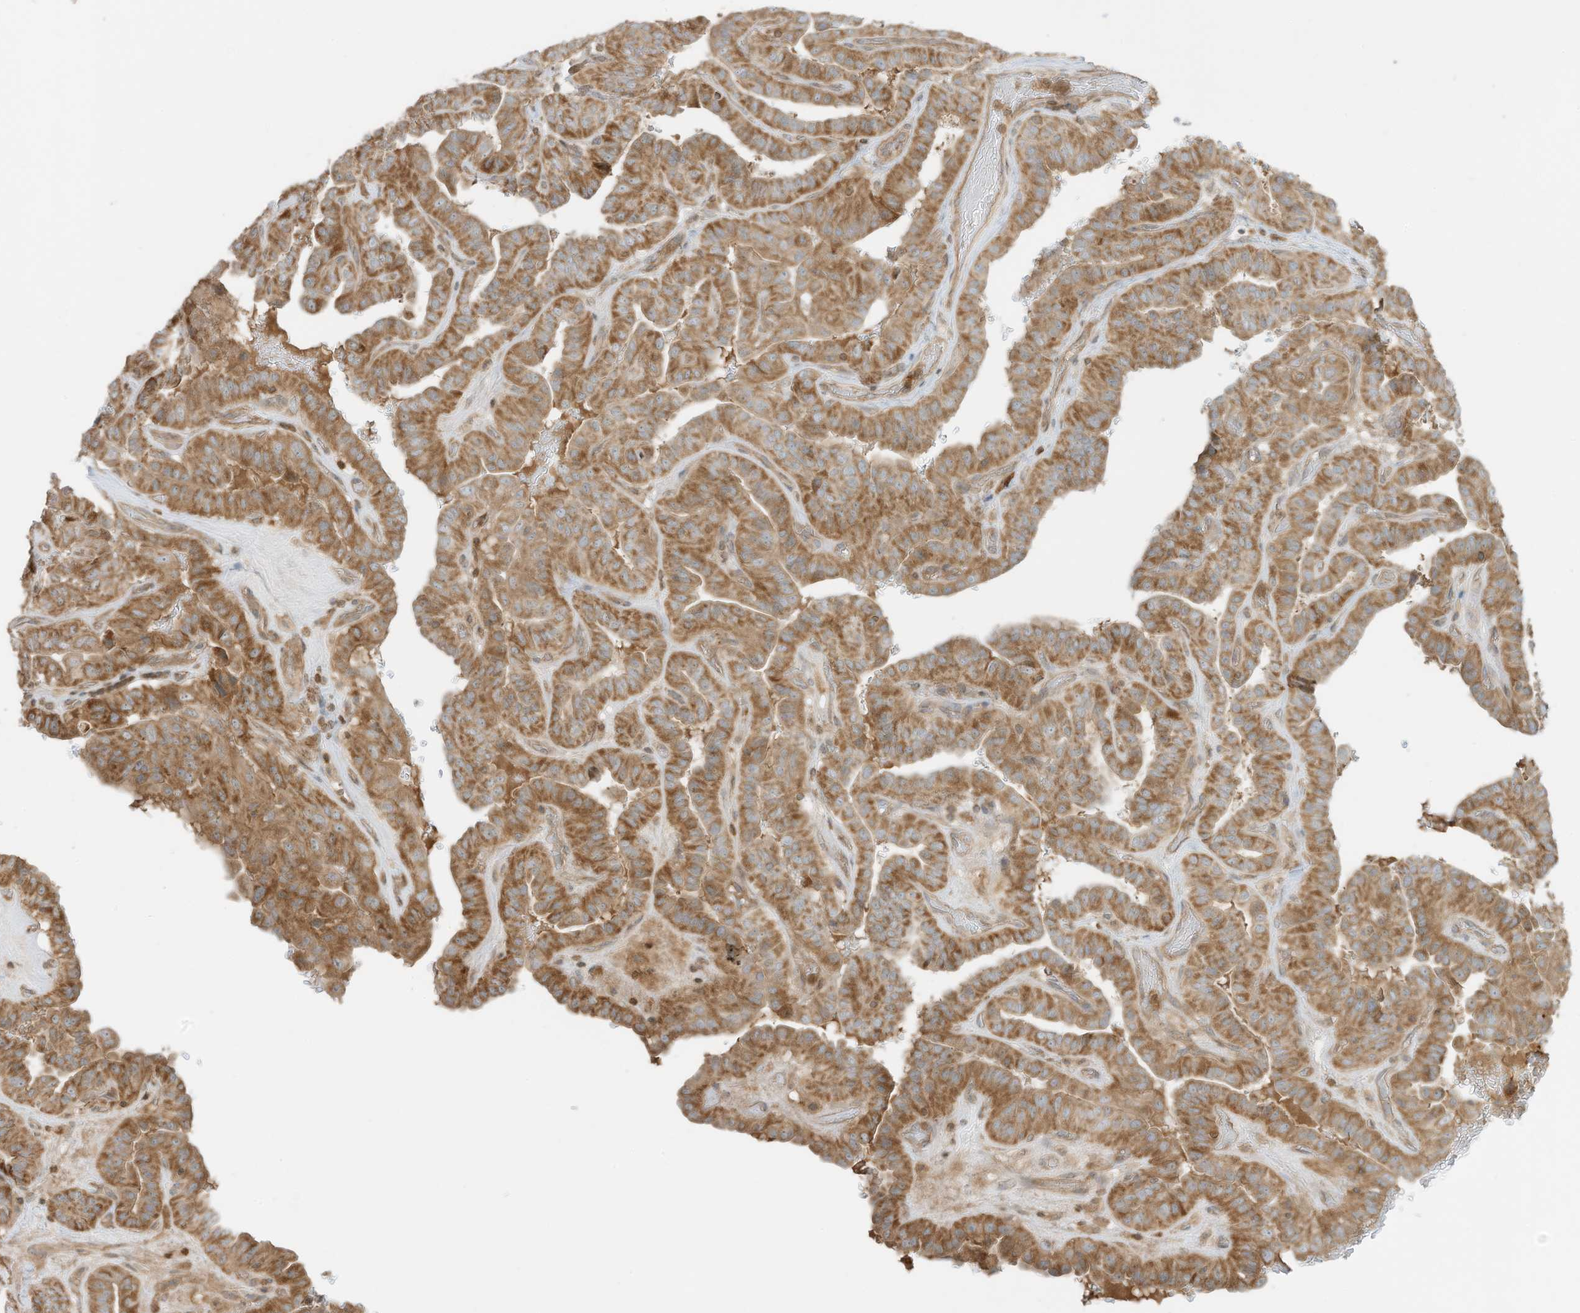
{"staining": {"intensity": "moderate", "quantity": ">75%", "location": "cytoplasmic/membranous"}, "tissue": "thyroid cancer", "cell_type": "Tumor cells", "image_type": "cancer", "snomed": [{"axis": "morphology", "description": "Papillary adenocarcinoma, NOS"}, {"axis": "topography", "description": "Thyroid gland"}], "caption": "Brown immunohistochemical staining in human thyroid cancer (papillary adenocarcinoma) shows moderate cytoplasmic/membranous positivity in approximately >75% of tumor cells.", "gene": "SLC25A12", "patient": {"sex": "male", "age": 77}}